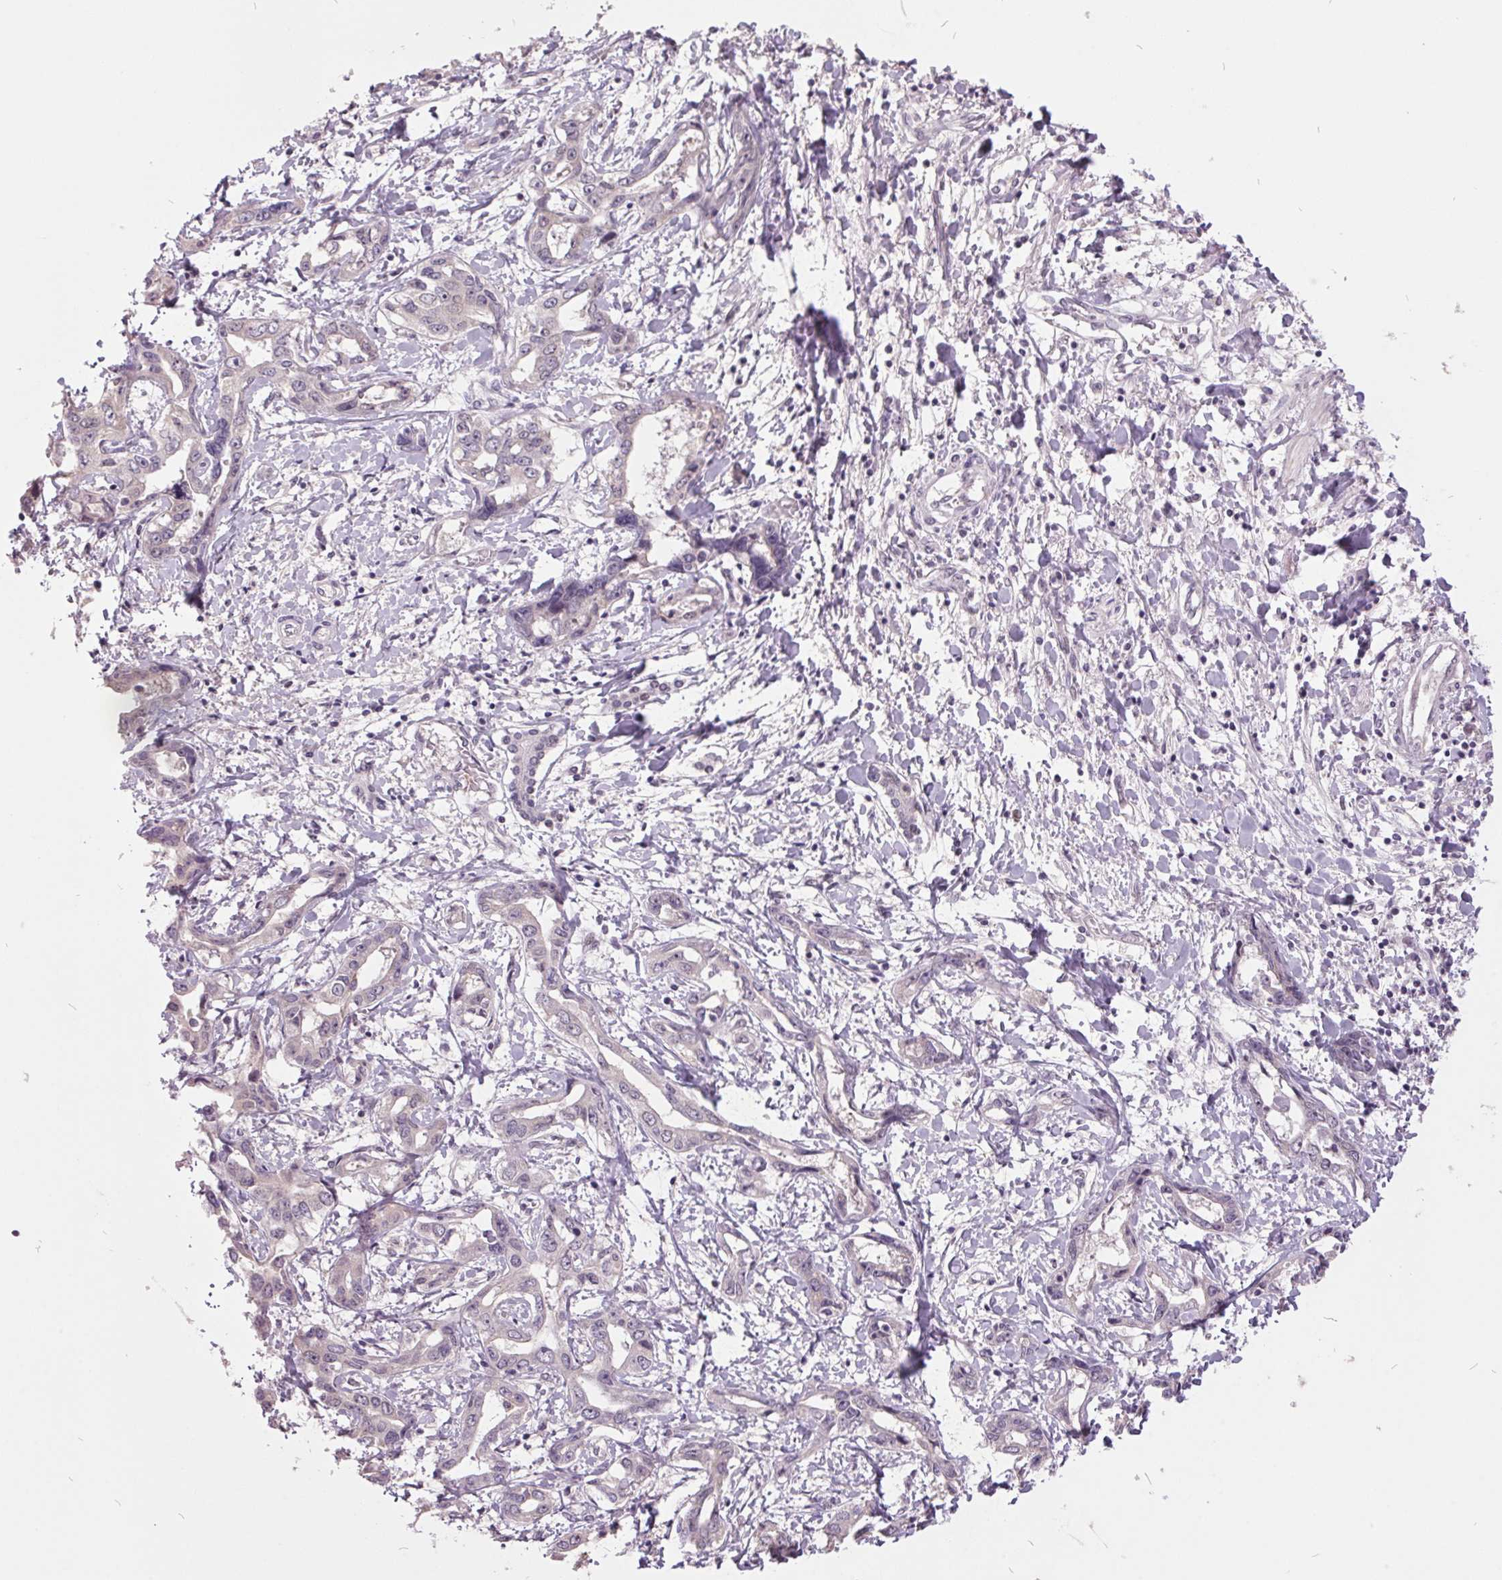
{"staining": {"intensity": "negative", "quantity": "none", "location": "none"}, "tissue": "liver cancer", "cell_type": "Tumor cells", "image_type": "cancer", "snomed": [{"axis": "morphology", "description": "Cholangiocarcinoma"}, {"axis": "topography", "description": "Liver"}], "caption": "Tumor cells are negative for brown protein staining in liver cholangiocarcinoma.", "gene": "C2orf16", "patient": {"sex": "male", "age": 59}}